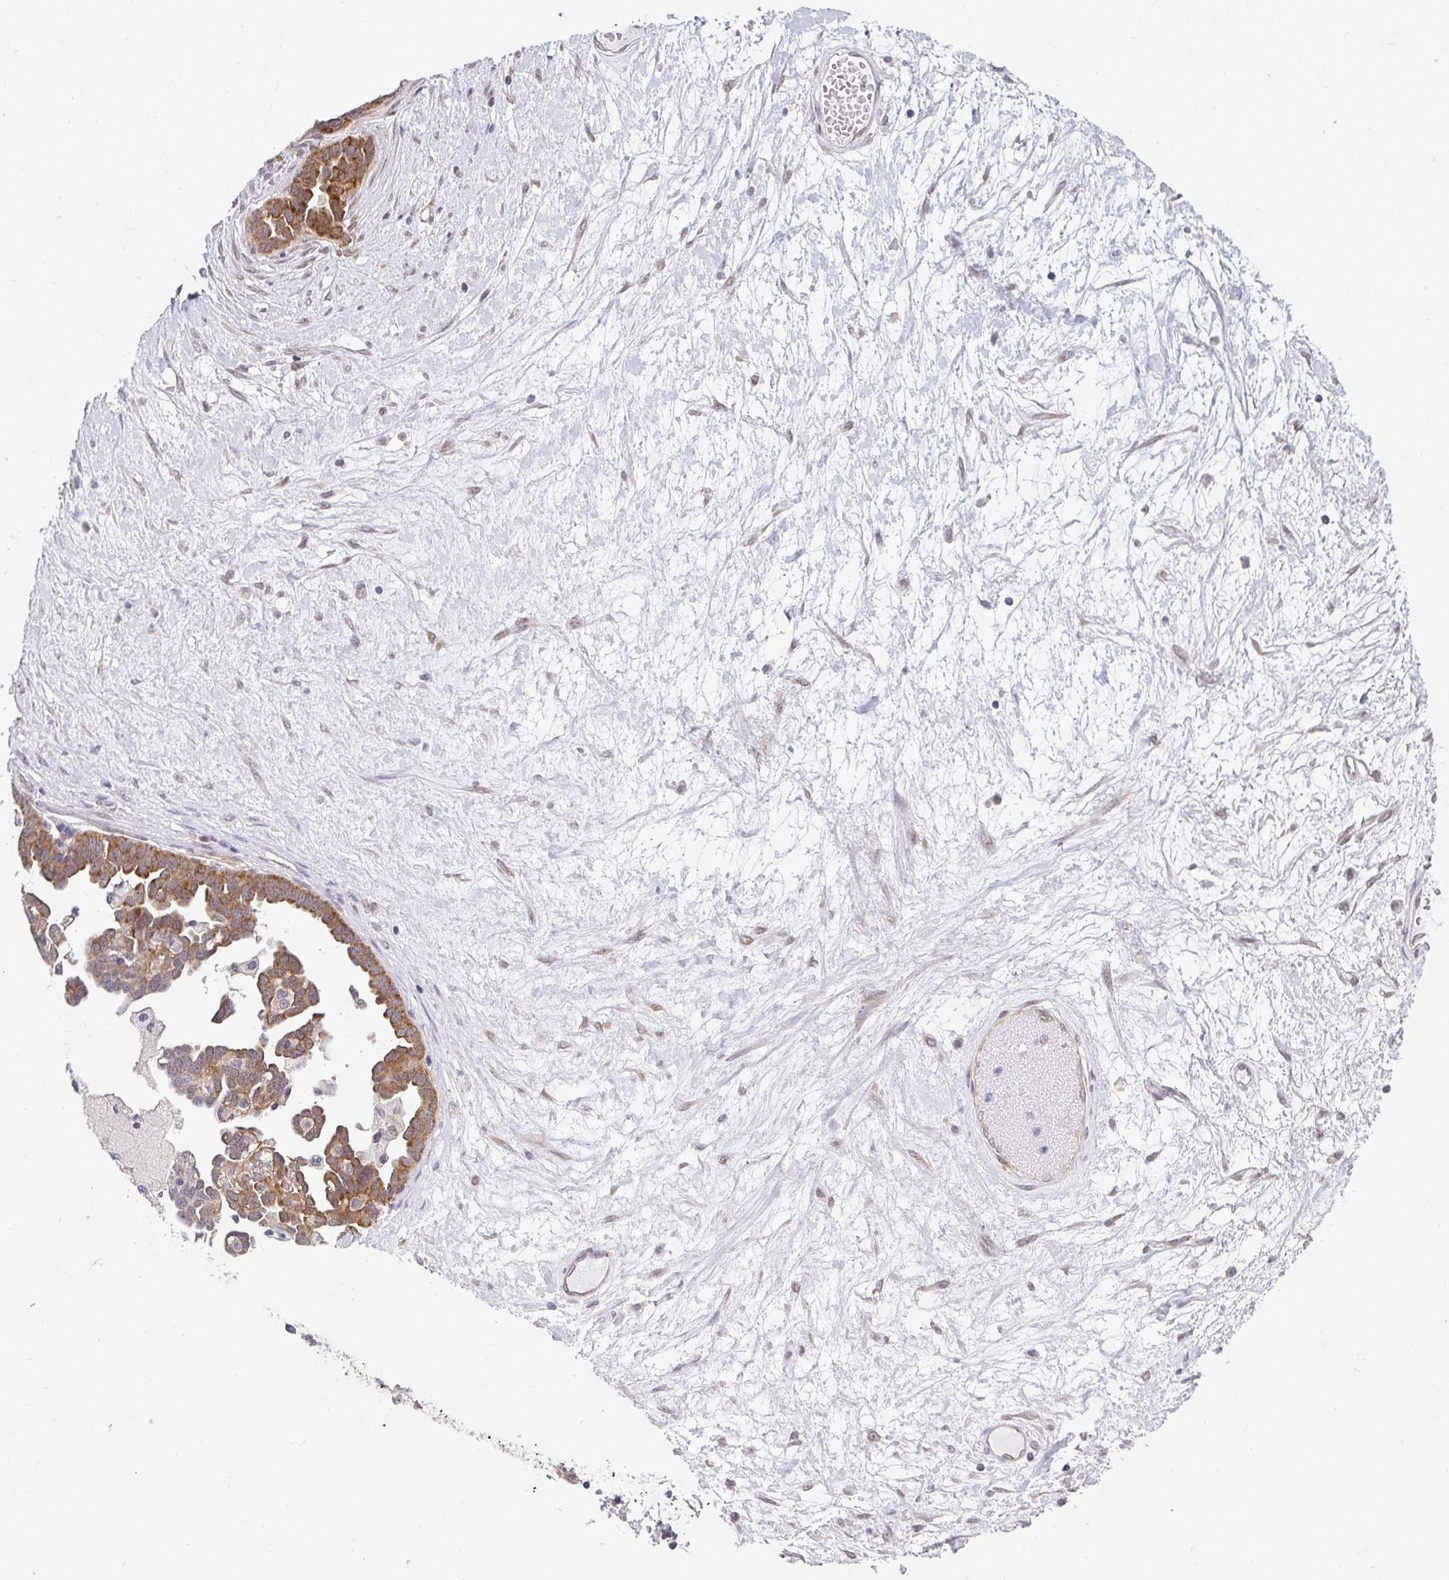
{"staining": {"intensity": "moderate", "quantity": ">75%", "location": "cytoplasmic/membranous,nuclear"}, "tissue": "ovarian cancer", "cell_type": "Tumor cells", "image_type": "cancer", "snomed": [{"axis": "morphology", "description": "Cystadenocarcinoma, serous, NOS"}, {"axis": "topography", "description": "Ovary"}], "caption": "IHC staining of ovarian serous cystadenocarcinoma, which reveals medium levels of moderate cytoplasmic/membranous and nuclear expression in about >75% of tumor cells indicating moderate cytoplasmic/membranous and nuclear protein expression. The staining was performed using DAB (3,3'-diaminobenzidine) (brown) for protein detection and nuclei were counterstained in hematoxylin (blue).", "gene": "SYNCRIP", "patient": {"sex": "female", "age": 54}}